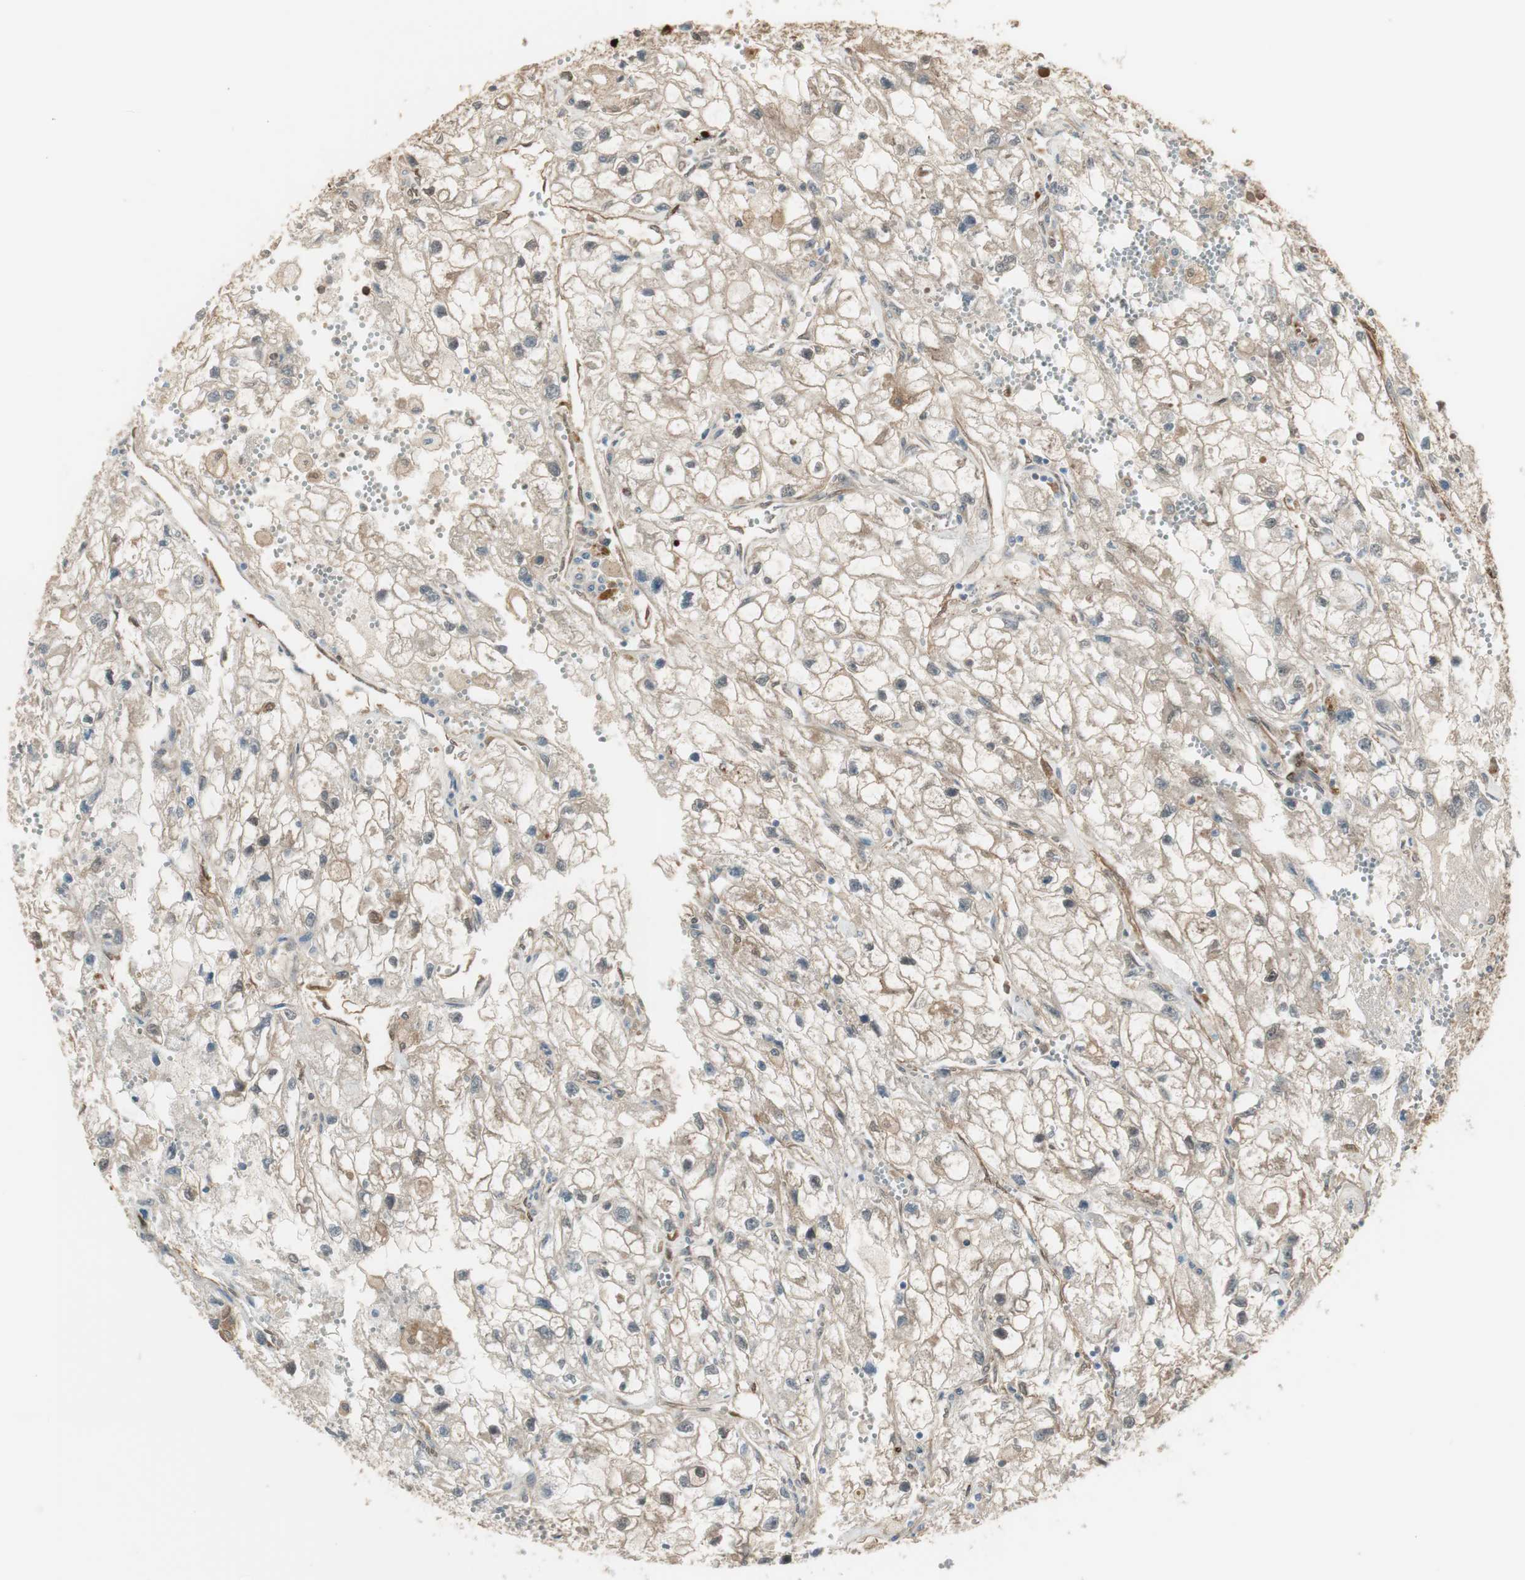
{"staining": {"intensity": "weak", "quantity": ">75%", "location": "cytoplasmic/membranous"}, "tissue": "renal cancer", "cell_type": "Tumor cells", "image_type": "cancer", "snomed": [{"axis": "morphology", "description": "Adenocarcinoma, NOS"}, {"axis": "topography", "description": "Kidney"}], "caption": "Tumor cells demonstrate low levels of weak cytoplasmic/membranous staining in approximately >75% of cells in adenocarcinoma (renal).", "gene": "SERPINB6", "patient": {"sex": "female", "age": 70}}